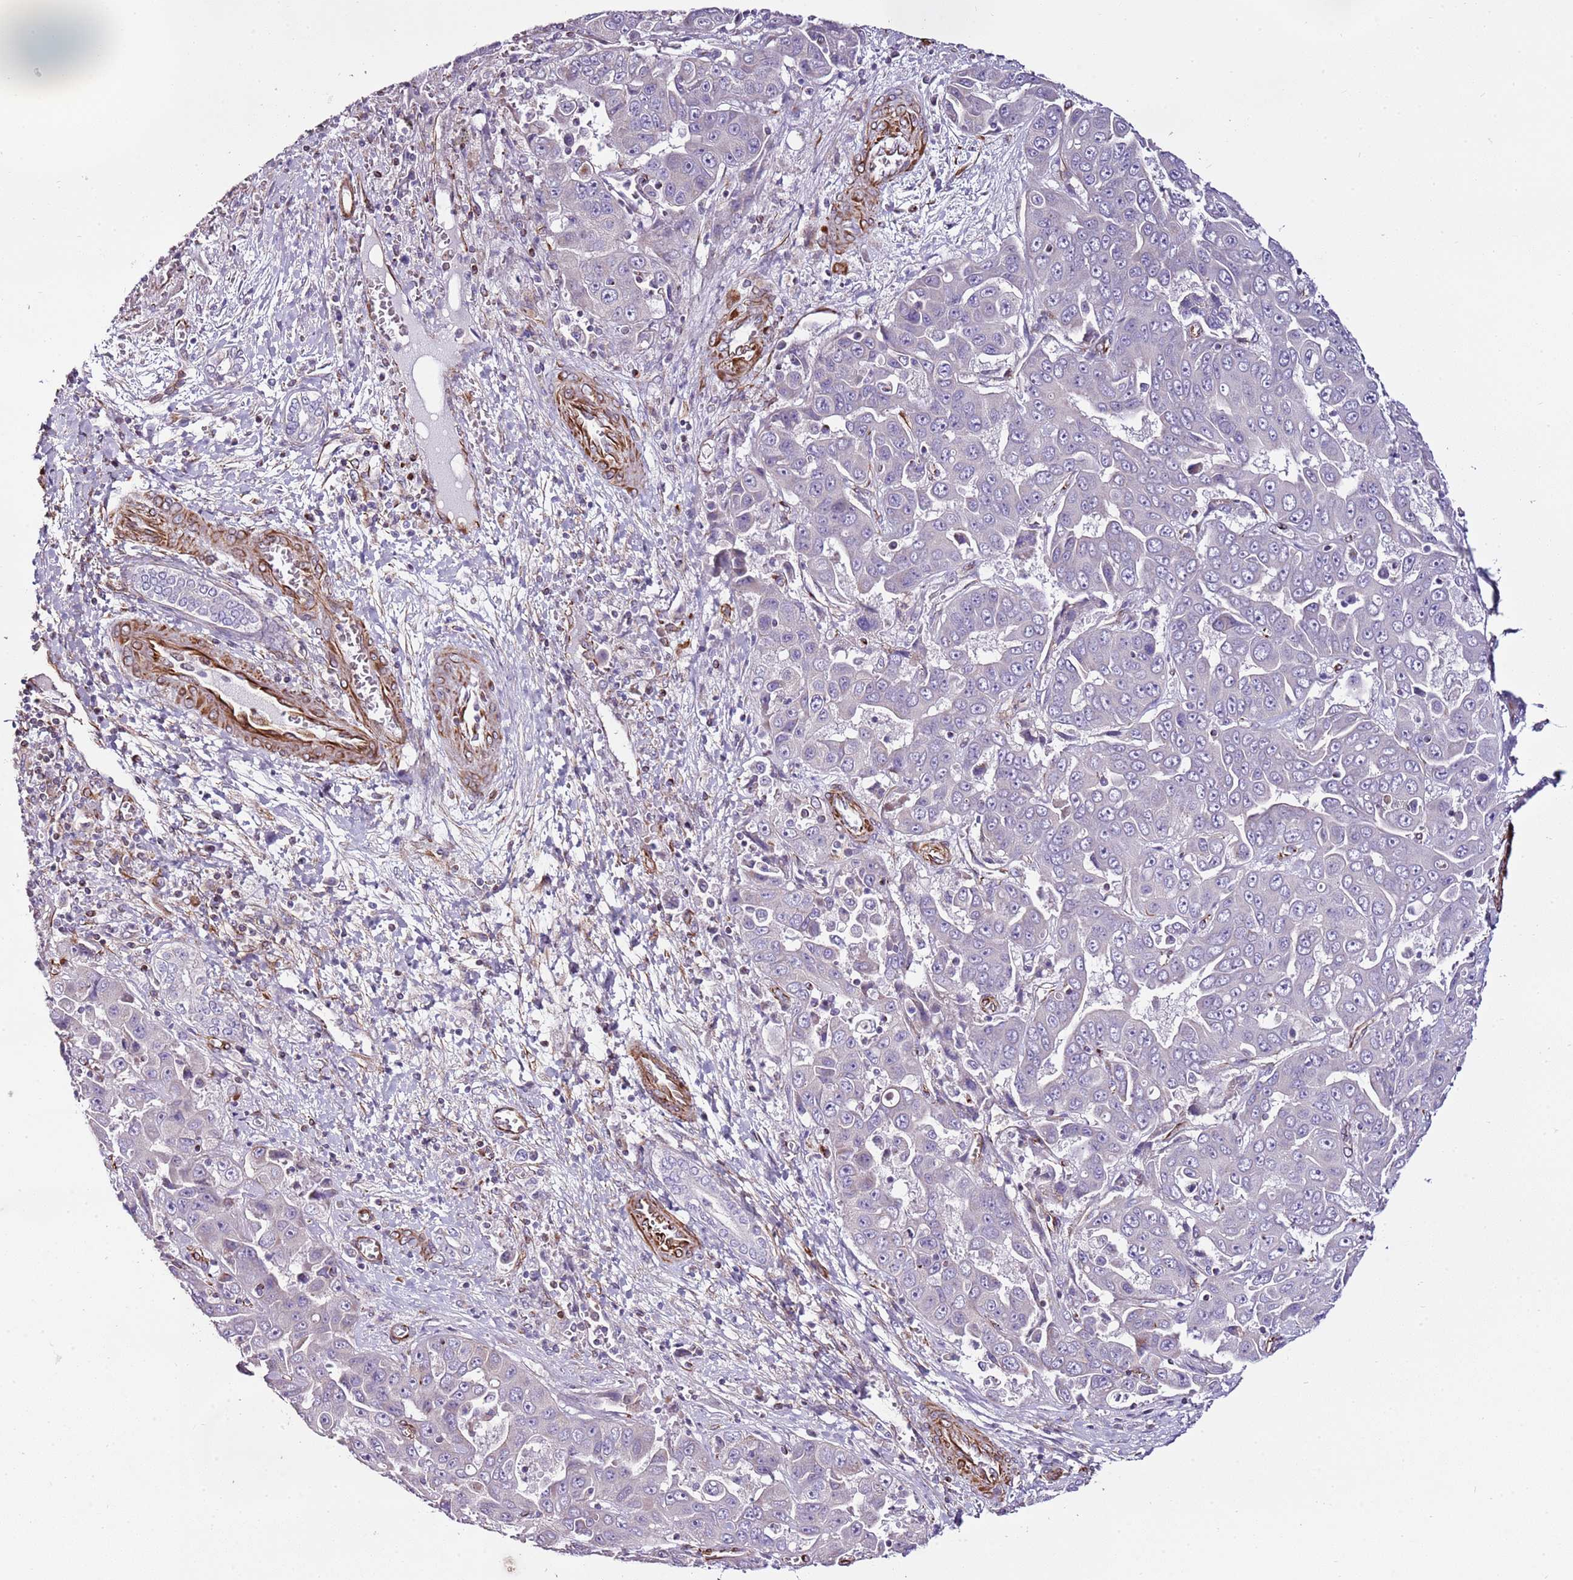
{"staining": {"intensity": "negative", "quantity": "none", "location": "none"}, "tissue": "liver cancer", "cell_type": "Tumor cells", "image_type": "cancer", "snomed": [{"axis": "morphology", "description": "Cholangiocarcinoma"}, {"axis": "topography", "description": "Liver"}], "caption": "IHC of liver cancer (cholangiocarcinoma) demonstrates no staining in tumor cells.", "gene": "ZNF786", "patient": {"sex": "female", "age": 52}}